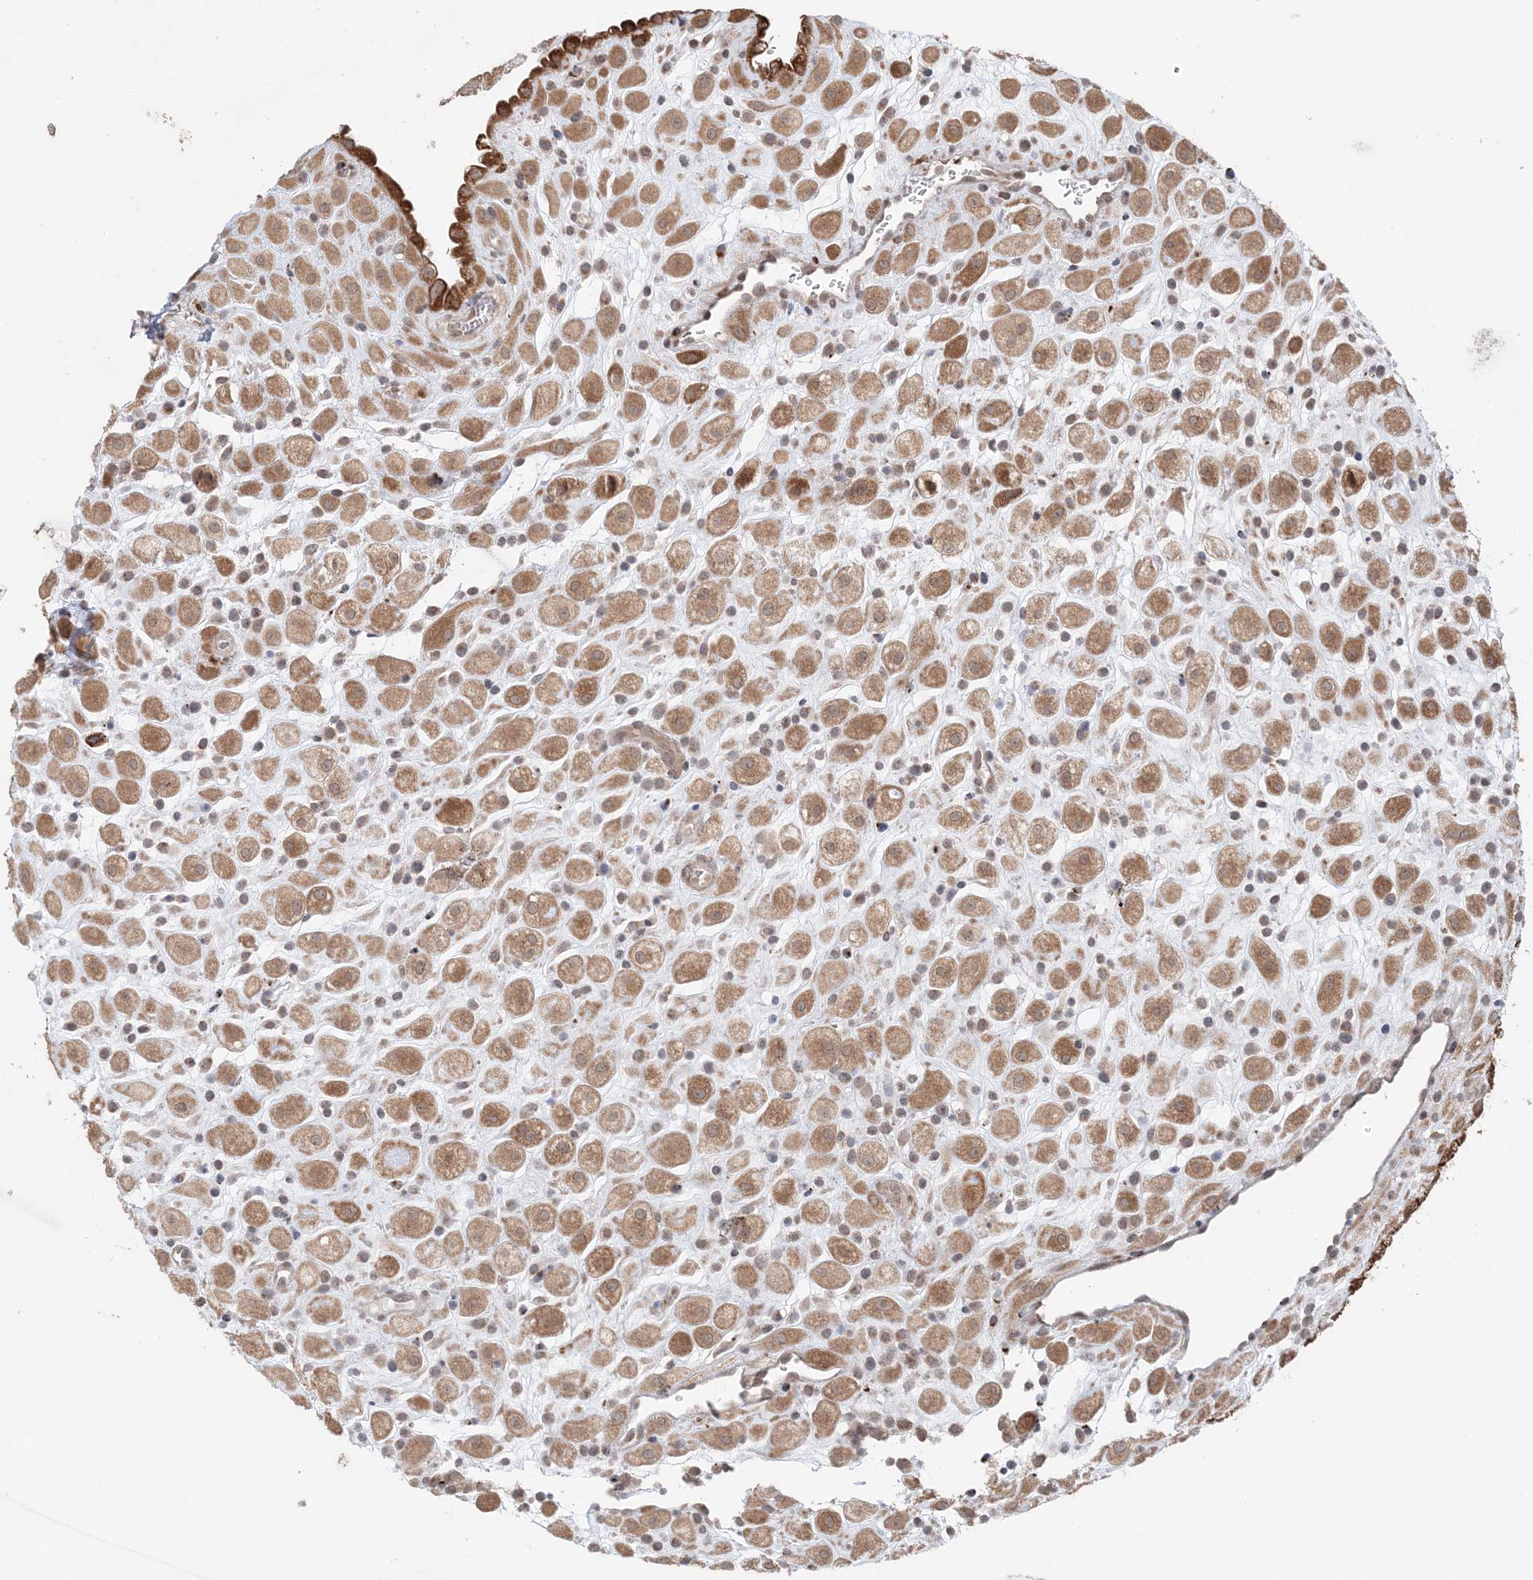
{"staining": {"intensity": "moderate", "quantity": ">75%", "location": "cytoplasmic/membranous"}, "tissue": "placenta", "cell_type": "Decidual cells", "image_type": "normal", "snomed": [{"axis": "morphology", "description": "Normal tissue, NOS"}, {"axis": "topography", "description": "Placenta"}], "caption": "This micrograph displays normal placenta stained with immunohistochemistry to label a protein in brown. The cytoplasmic/membranous of decidual cells show moderate positivity for the protein. Nuclei are counter-stained blue.", "gene": "TMED10", "patient": {"sex": "female", "age": 35}}